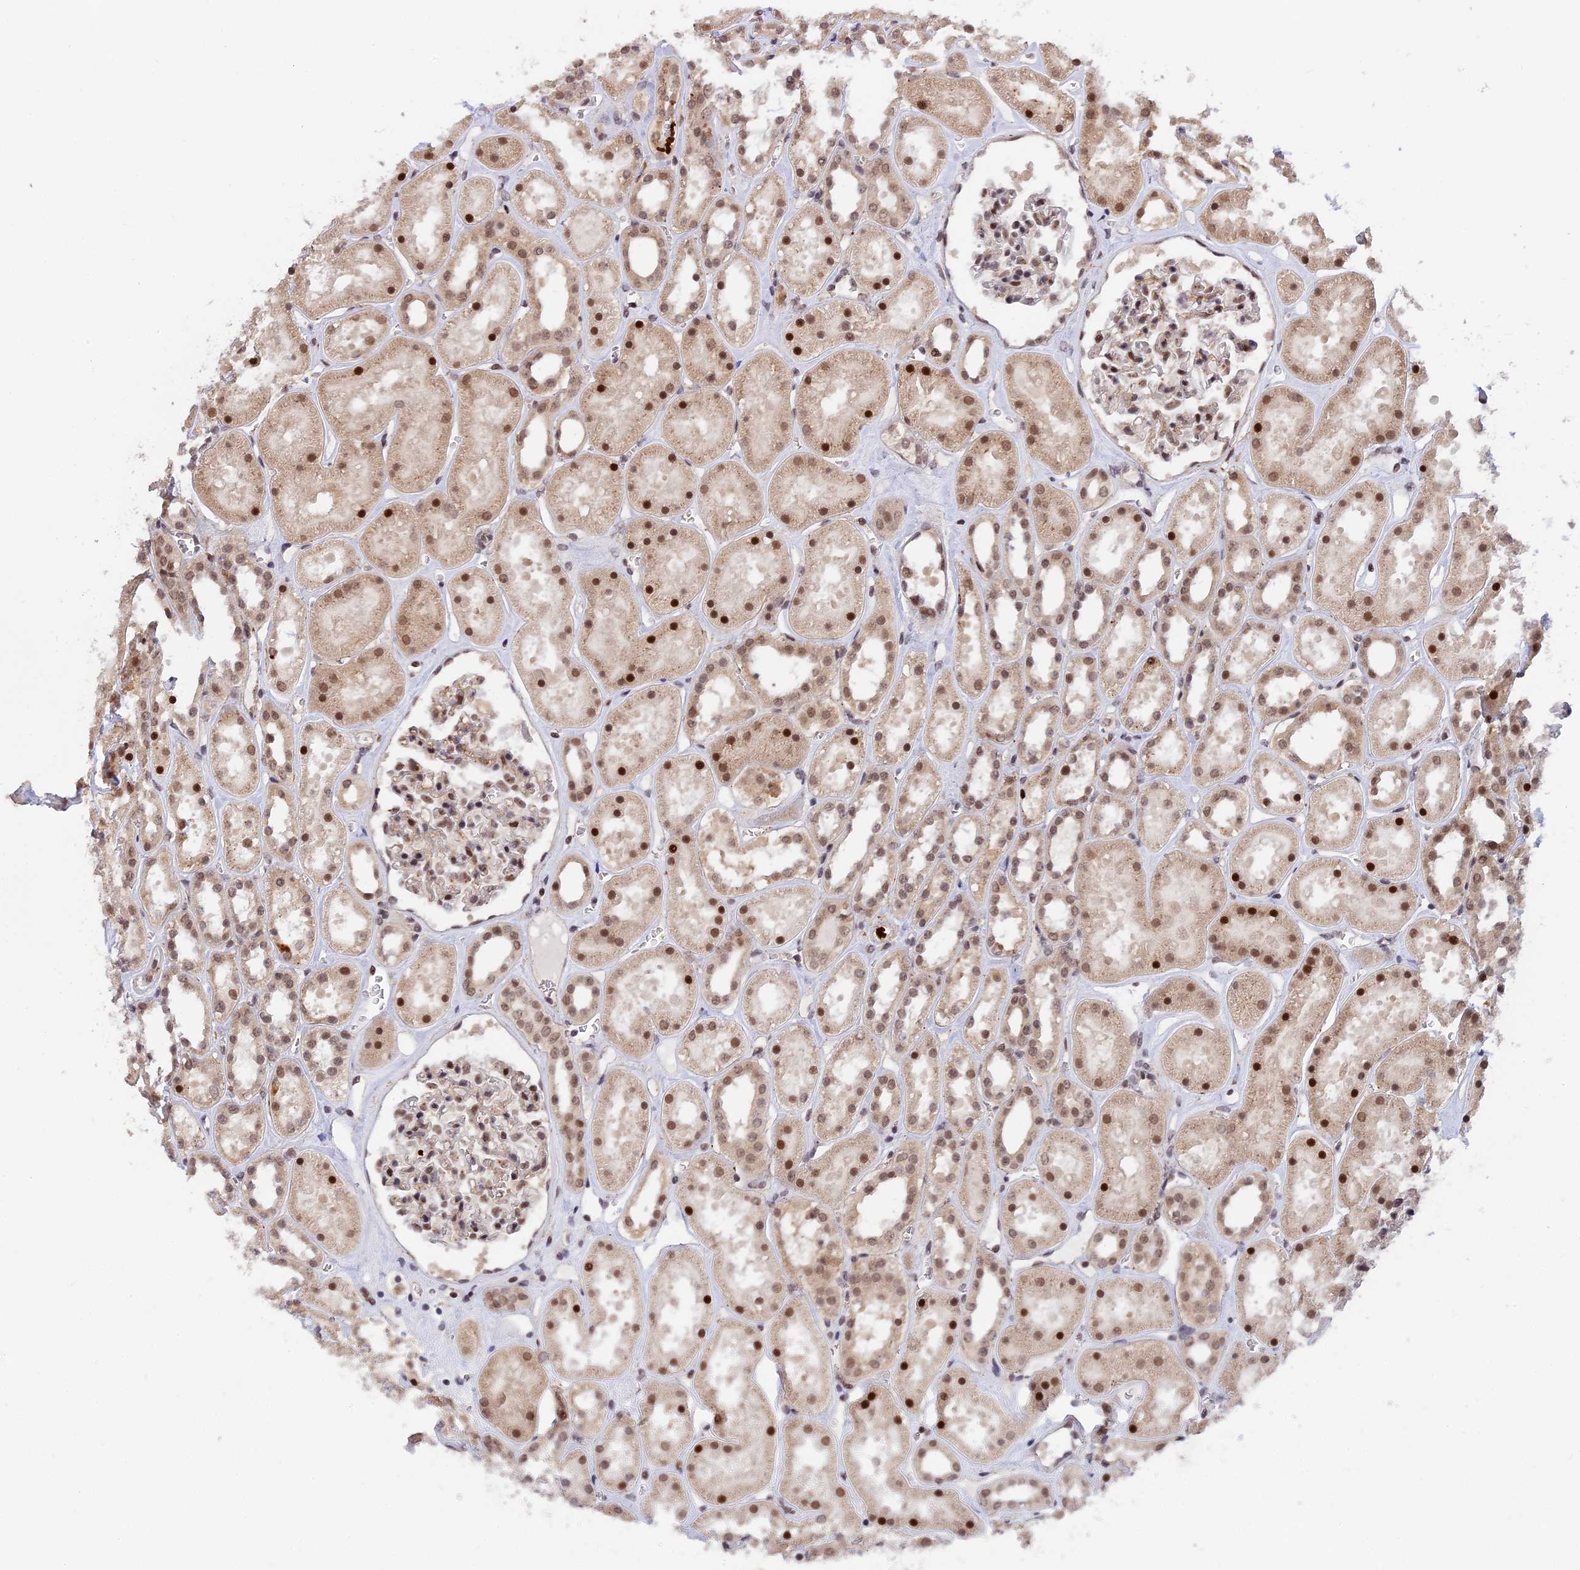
{"staining": {"intensity": "moderate", "quantity": "25%-75%", "location": "nuclear"}, "tissue": "kidney", "cell_type": "Cells in glomeruli", "image_type": "normal", "snomed": [{"axis": "morphology", "description": "Normal tissue, NOS"}, {"axis": "topography", "description": "Kidney"}], "caption": "IHC image of benign human kidney stained for a protein (brown), which shows medium levels of moderate nuclear staining in approximately 25%-75% of cells in glomeruli.", "gene": "POLR2C", "patient": {"sex": "female", "age": 41}}